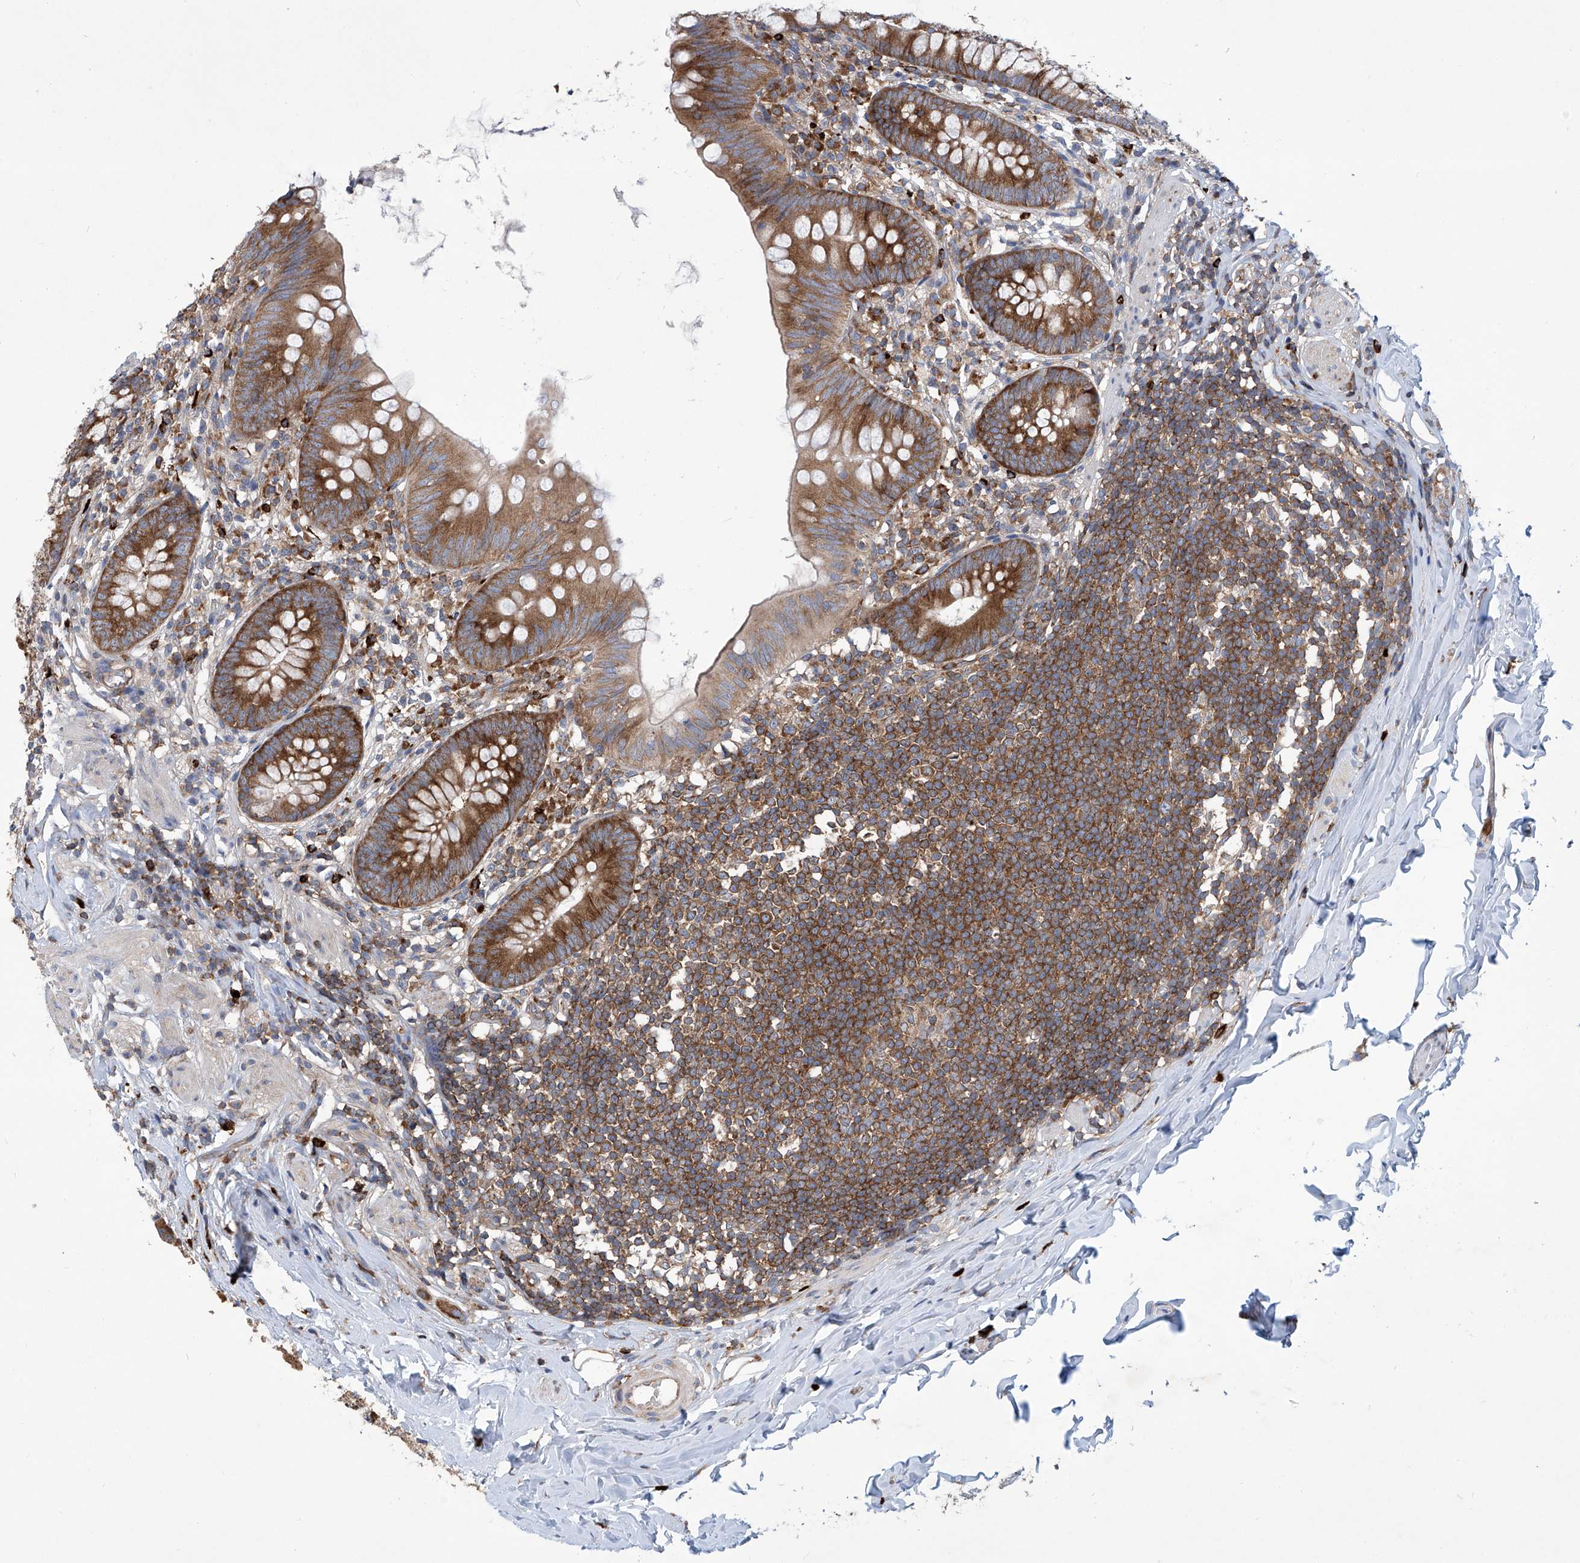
{"staining": {"intensity": "strong", "quantity": ">75%", "location": "cytoplasmic/membranous"}, "tissue": "appendix", "cell_type": "Glandular cells", "image_type": "normal", "snomed": [{"axis": "morphology", "description": "Normal tissue, NOS"}, {"axis": "topography", "description": "Appendix"}], "caption": "The immunohistochemical stain highlights strong cytoplasmic/membranous expression in glandular cells of benign appendix. The protein of interest is shown in brown color, while the nuclei are stained blue.", "gene": "SENP2", "patient": {"sex": "female", "age": 62}}